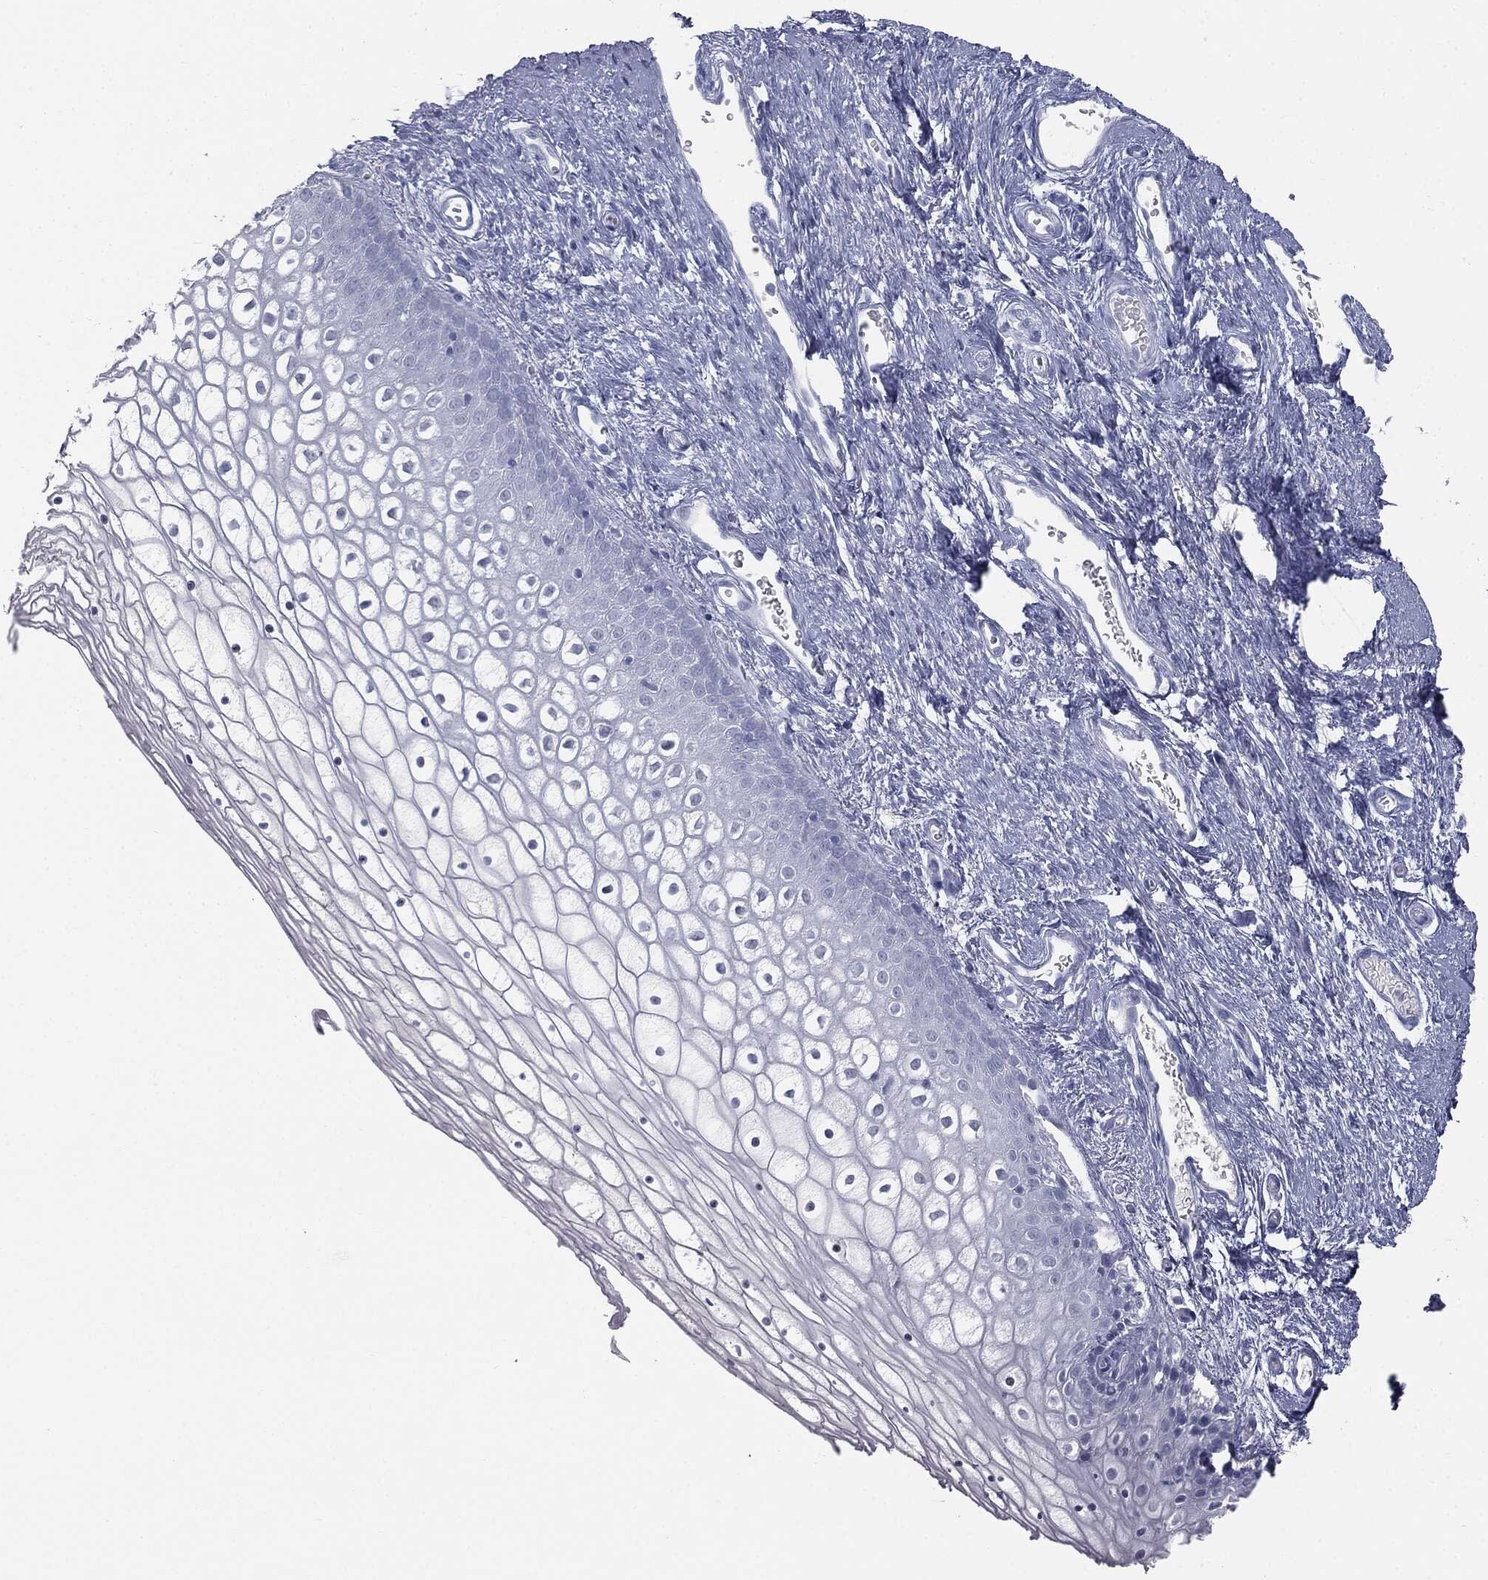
{"staining": {"intensity": "negative", "quantity": "none", "location": "none"}, "tissue": "vagina", "cell_type": "Squamous epithelial cells", "image_type": "normal", "snomed": [{"axis": "morphology", "description": "Normal tissue, NOS"}, {"axis": "topography", "description": "Vagina"}], "caption": "A micrograph of human vagina is negative for staining in squamous epithelial cells. (DAB (3,3'-diaminobenzidine) immunohistochemistry (IHC), high magnification).", "gene": "MUC5AC", "patient": {"sex": "female", "age": 32}}